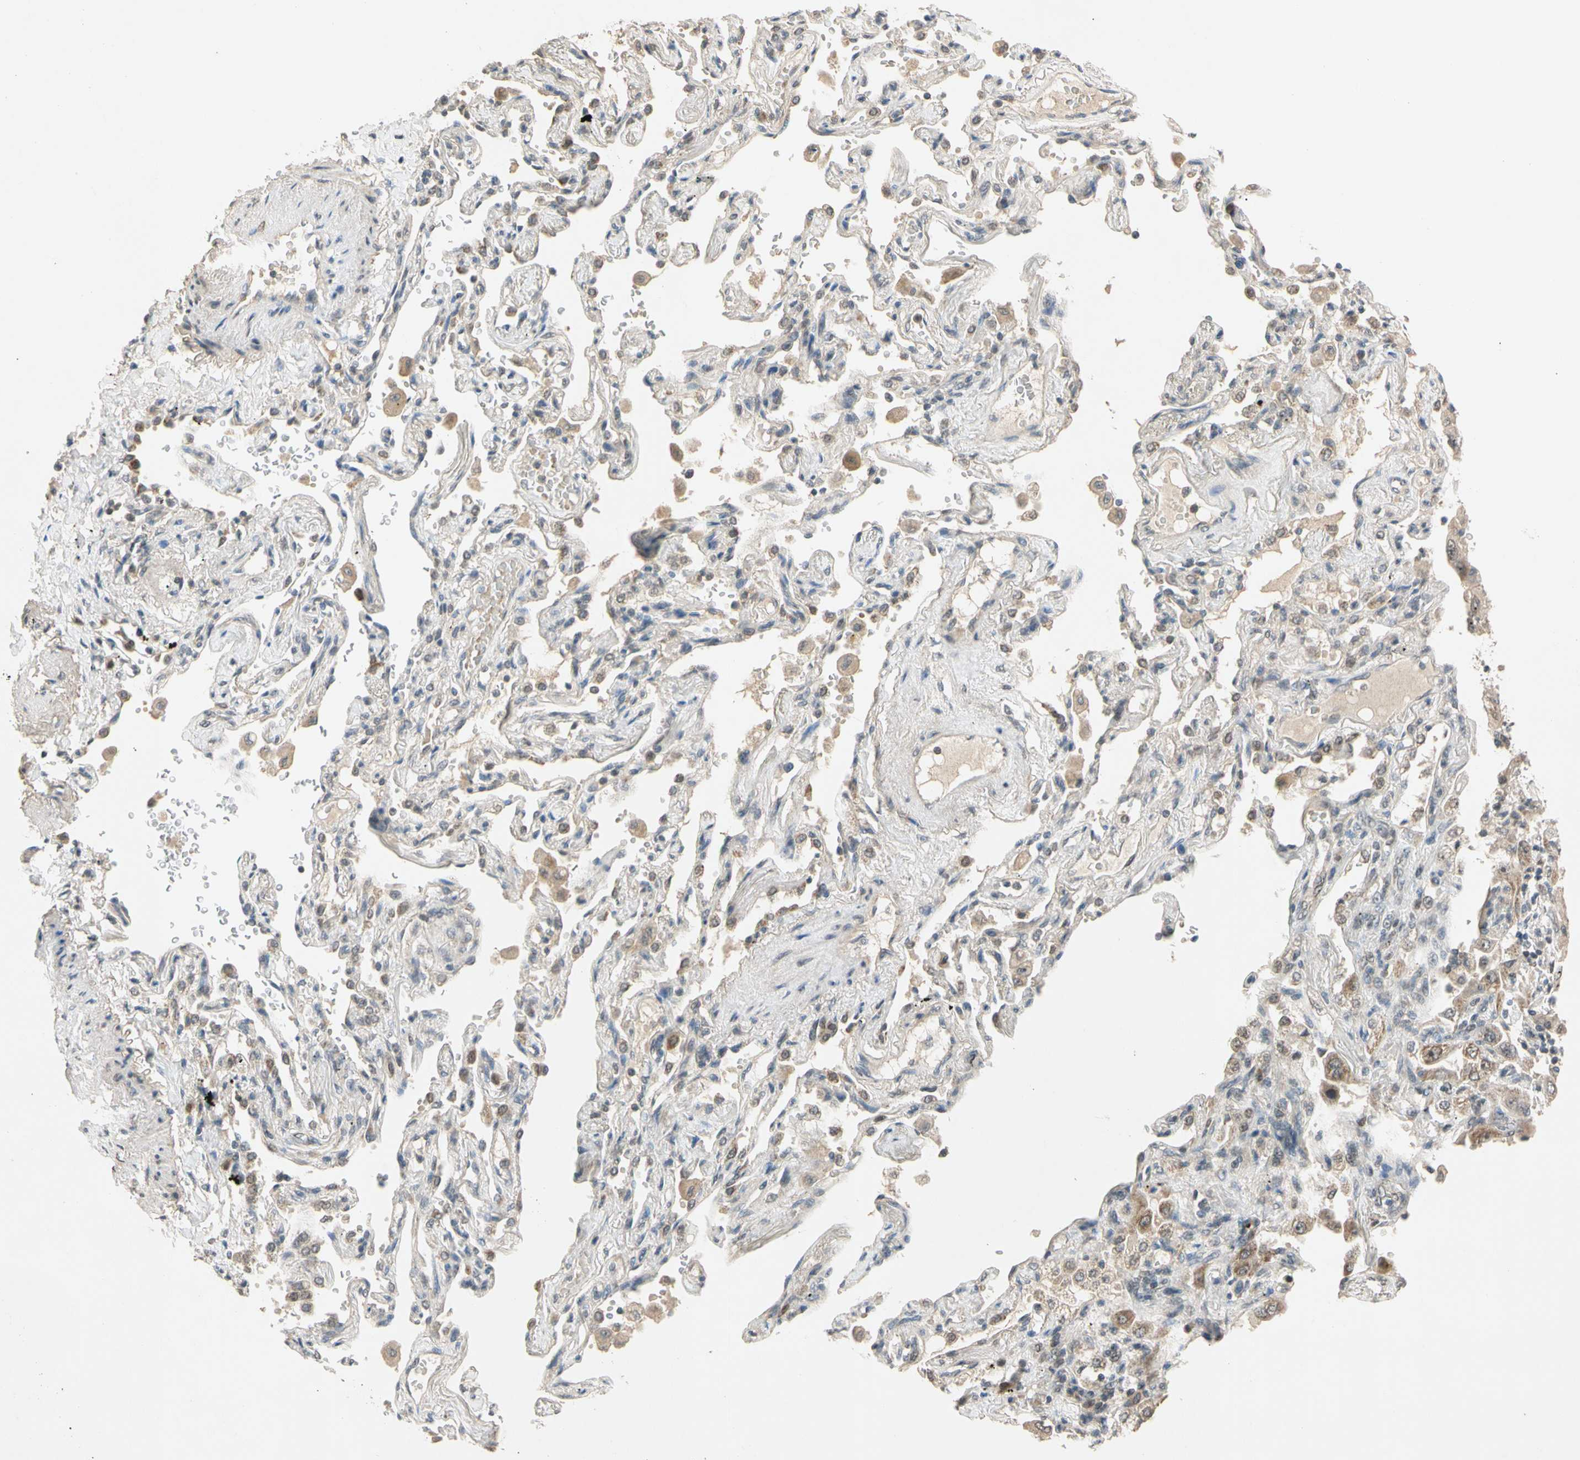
{"staining": {"intensity": "weak", "quantity": "<25%", "location": "cytoplasmic/membranous"}, "tissue": "lung cancer", "cell_type": "Tumor cells", "image_type": "cancer", "snomed": [{"axis": "morphology", "description": "Adenocarcinoma, NOS"}, {"axis": "topography", "description": "Lung"}], "caption": "A high-resolution photomicrograph shows immunohistochemistry staining of lung cancer, which exhibits no significant positivity in tumor cells. (Stains: DAB immunohistochemistry with hematoxylin counter stain, Microscopy: brightfield microscopy at high magnification).", "gene": "RIOX2", "patient": {"sex": "female", "age": 65}}